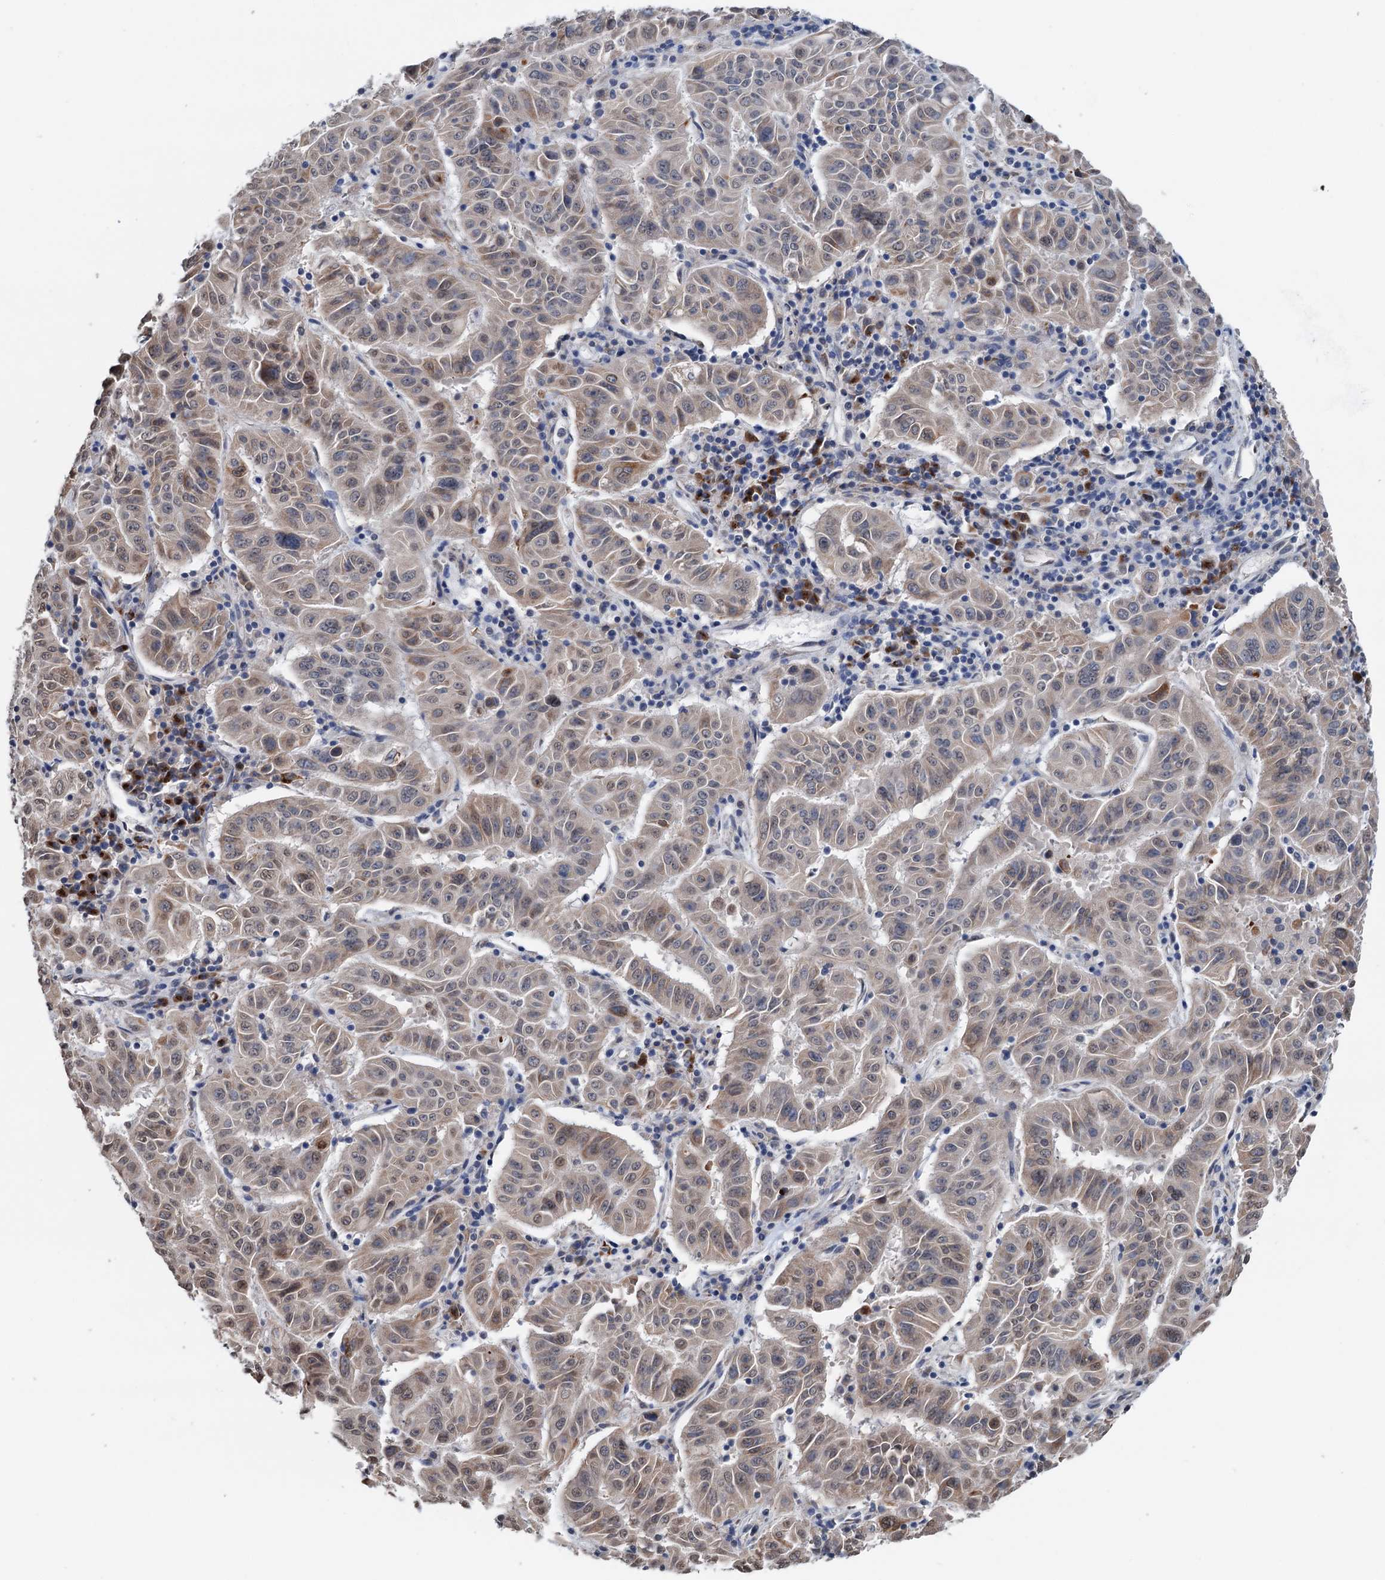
{"staining": {"intensity": "weak", "quantity": "<25%", "location": "cytoplasmic/membranous,nuclear"}, "tissue": "pancreatic cancer", "cell_type": "Tumor cells", "image_type": "cancer", "snomed": [{"axis": "morphology", "description": "Adenocarcinoma, NOS"}, {"axis": "topography", "description": "Pancreas"}], "caption": "An immunohistochemistry histopathology image of pancreatic cancer is shown. There is no staining in tumor cells of pancreatic cancer.", "gene": "SHLD1", "patient": {"sex": "male", "age": 63}}